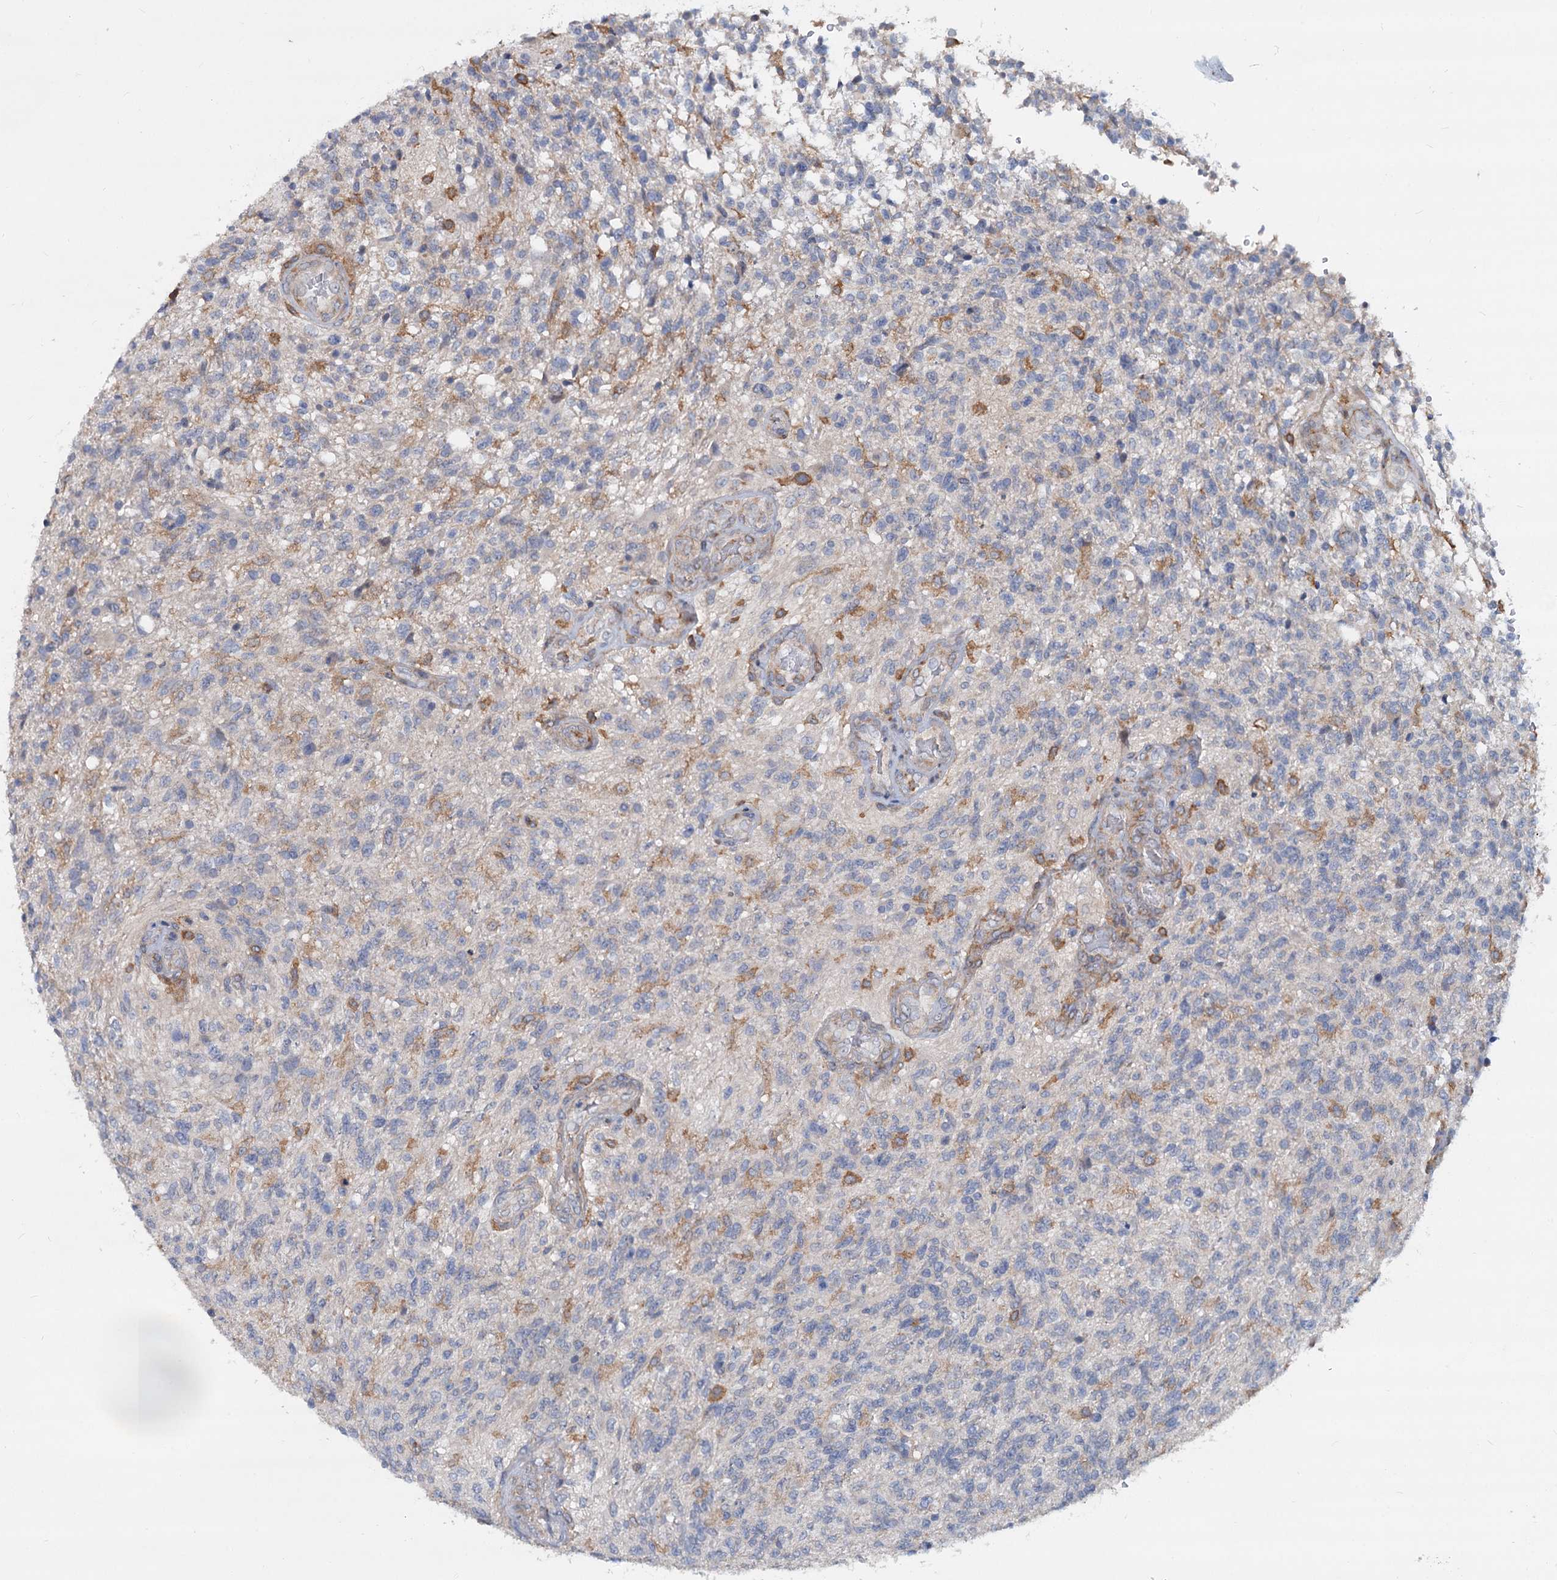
{"staining": {"intensity": "negative", "quantity": "none", "location": "none"}, "tissue": "glioma", "cell_type": "Tumor cells", "image_type": "cancer", "snomed": [{"axis": "morphology", "description": "Glioma, malignant, High grade"}, {"axis": "topography", "description": "Brain"}], "caption": "High-grade glioma (malignant) stained for a protein using immunohistochemistry exhibits no staining tumor cells.", "gene": "LRCH4", "patient": {"sex": "male", "age": 56}}